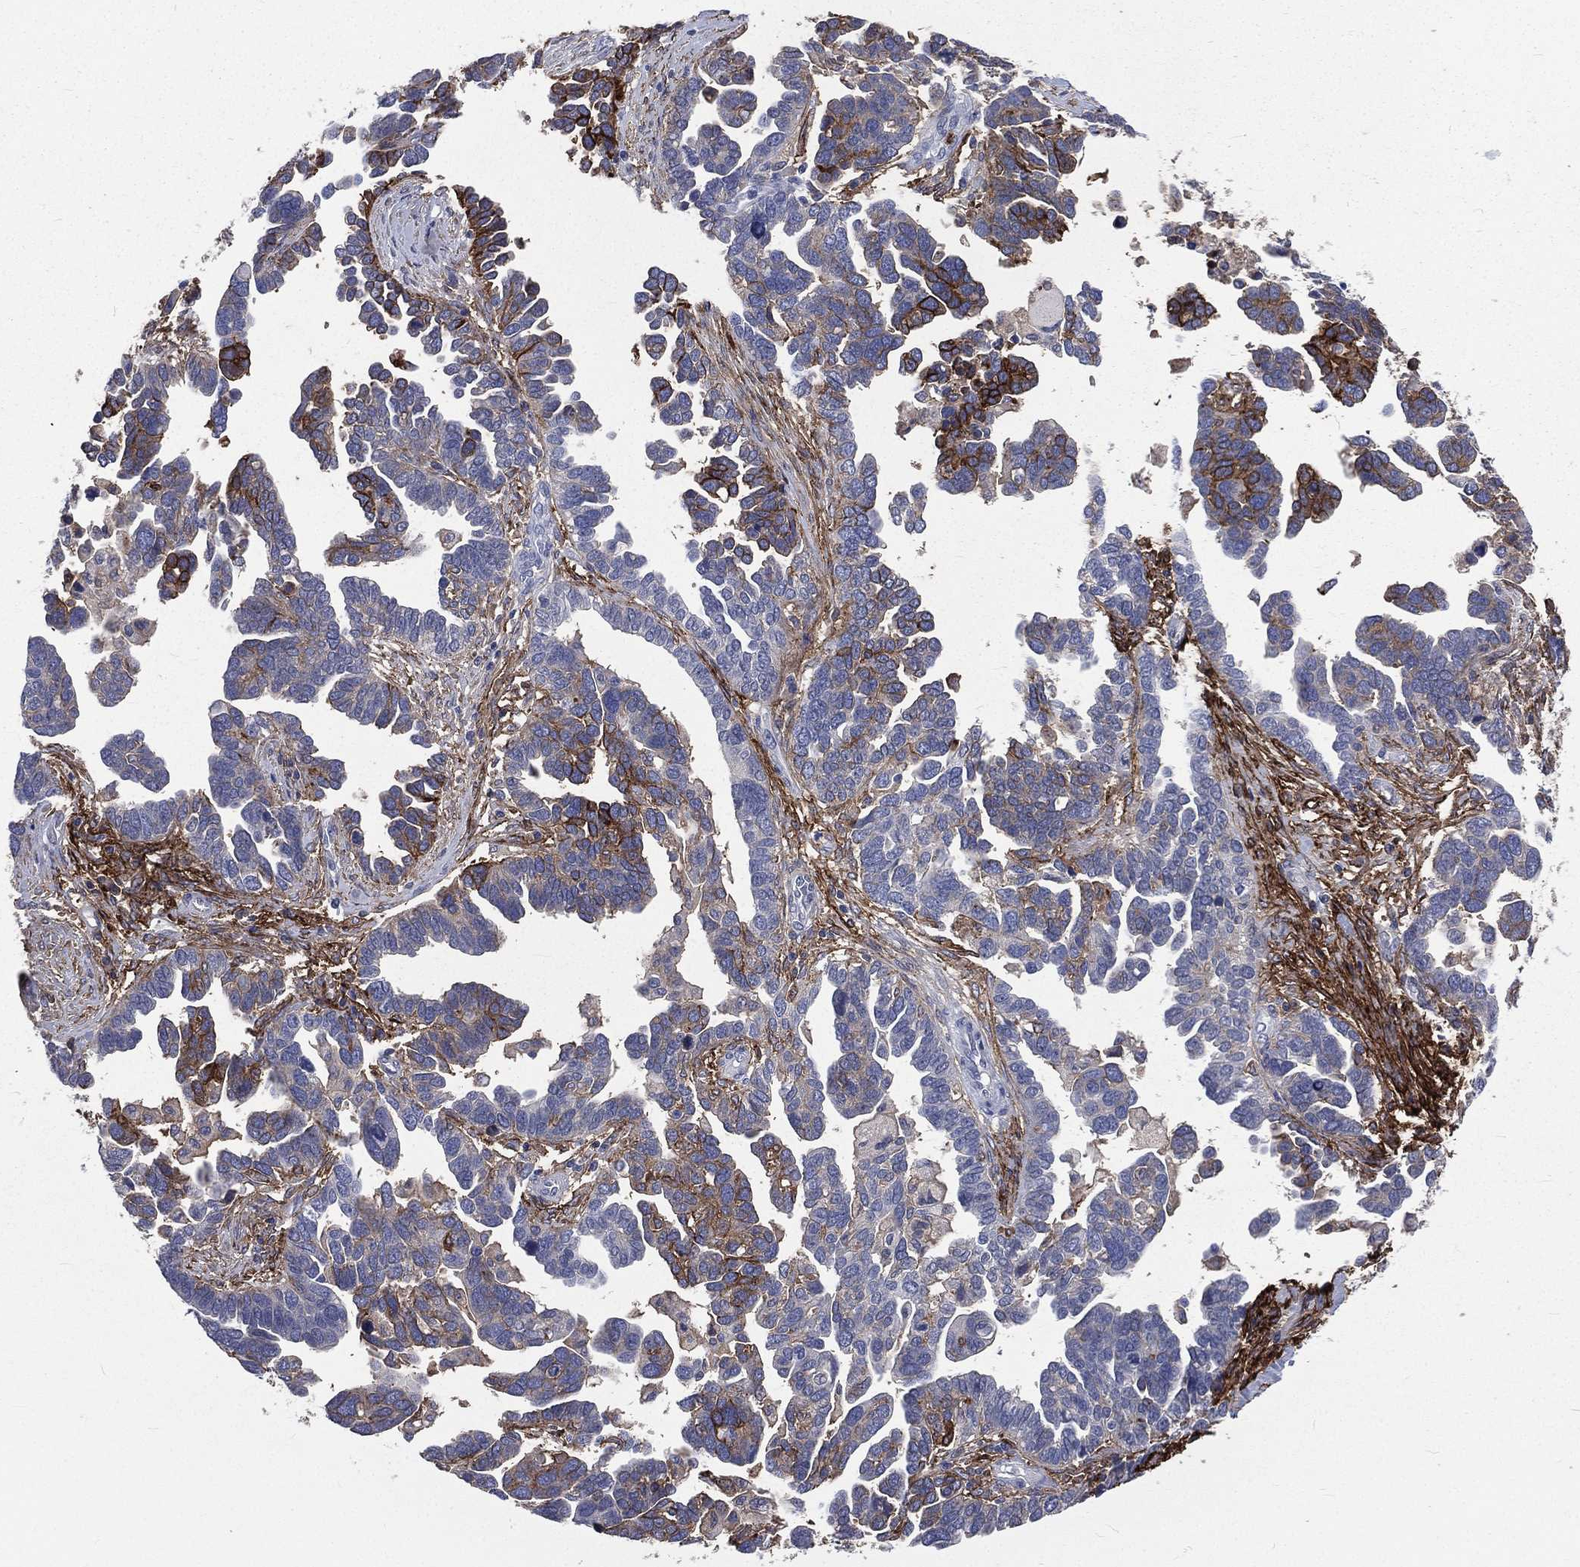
{"staining": {"intensity": "strong", "quantity": "<25%", "location": "cytoplasmic/membranous"}, "tissue": "ovarian cancer", "cell_type": "Tumor cells", "image_type": "cancer", "snomed": [{"axis": "morphology", "description": "Cystadenocarcinoma, serous, NOS"}, {"axis": "topography", "description": "Ovary"}], "caption": "Serous cystadenocarcinoma (ovarian) stained with immunohistochemistry (IHC) shows strong cytoplasmic/membranous expression in about <25% of tumor cells.", "gene": "BASP1", "patient": {"sex": "female", "age": 54}}